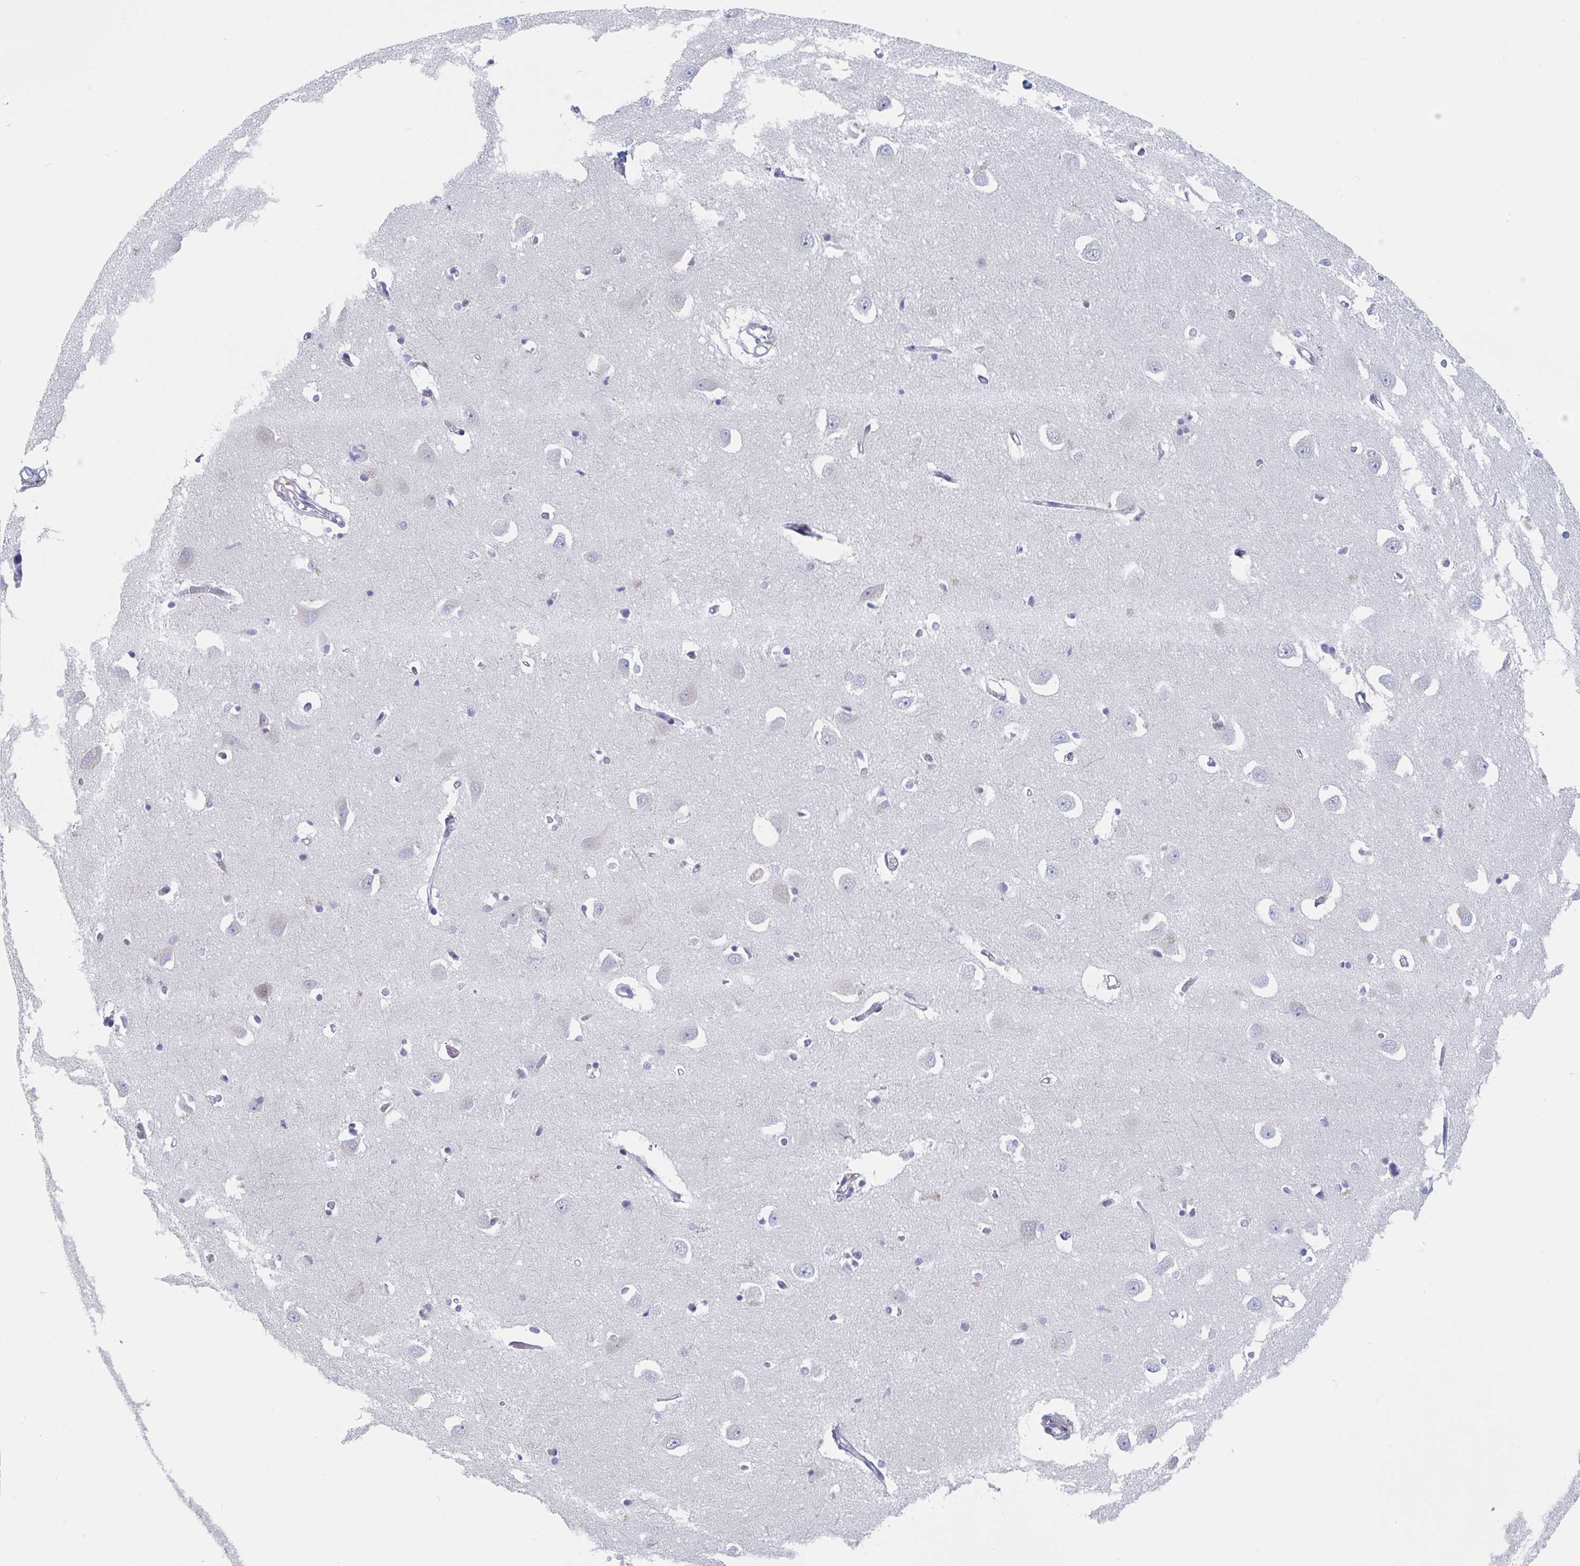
{"staining": {"intensity": "moderate", "quantity": "<25%", "location": "cytoplasmic/membranous"}, "tissue": "caudate", "cell_type": "Glial cells", "image_type": "normal", "snomed": [{"axis": "morphology", "description": "Normal tissue, NOS"}, {"axis": "topography", "description": "Lateral ventricle wall"}, {"axis": "topography", "description": "Hippocampus"}], "caption": "Protein positivity by immunohistochemistry shows moderate cytoplasmic/membranous staining in approximately <25% of glial cells in benign caudate. (DAB = brown stain, brightfield microscopy at high magnification).", "gene": "MRPL53", "patient": {"sex": "female", "age": 63}}